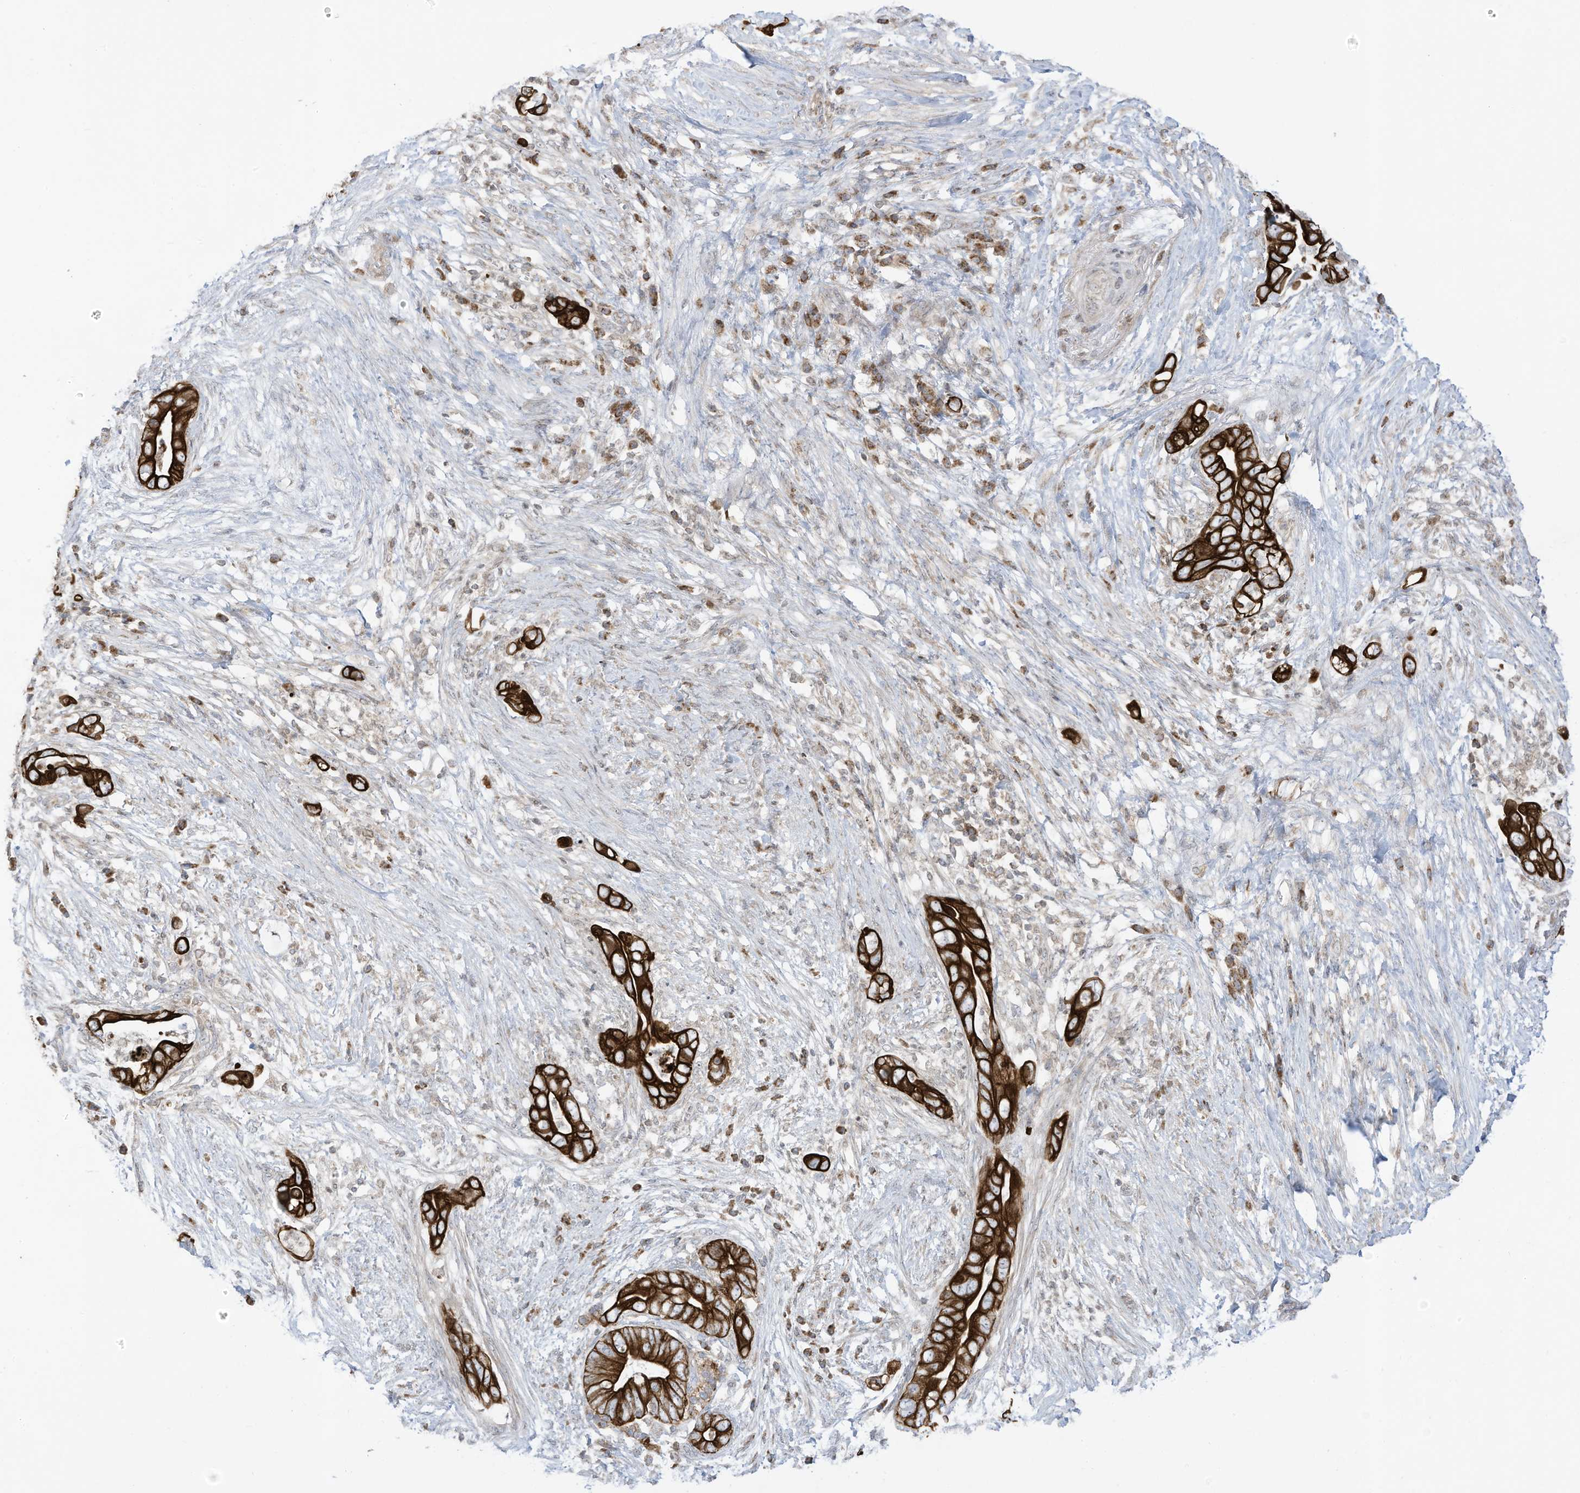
{"staining": {"intensity": "strong", "quantity": ">75%", "location": "cytoplasmic/membranous"}, "tissue": "pancreatic cancer", "cell_type": "Tumor cells", "image_type": "cancer", "snomed": [{"axis": "morphology", "description": "Adenocarcinoma, NOS"}, {"axis": "topography", "description": "Pancreas"}], "caption": "Immunohistochemistry (DAB (3,3'-diaminobenzidine)) staining of pancreatic cancer demonstrates strong cytoplasmic/membranous protein staining in approximately >75% of tumor cells.", "gene": "CGAS", "patient": {"sex": "male", "age": 75}}